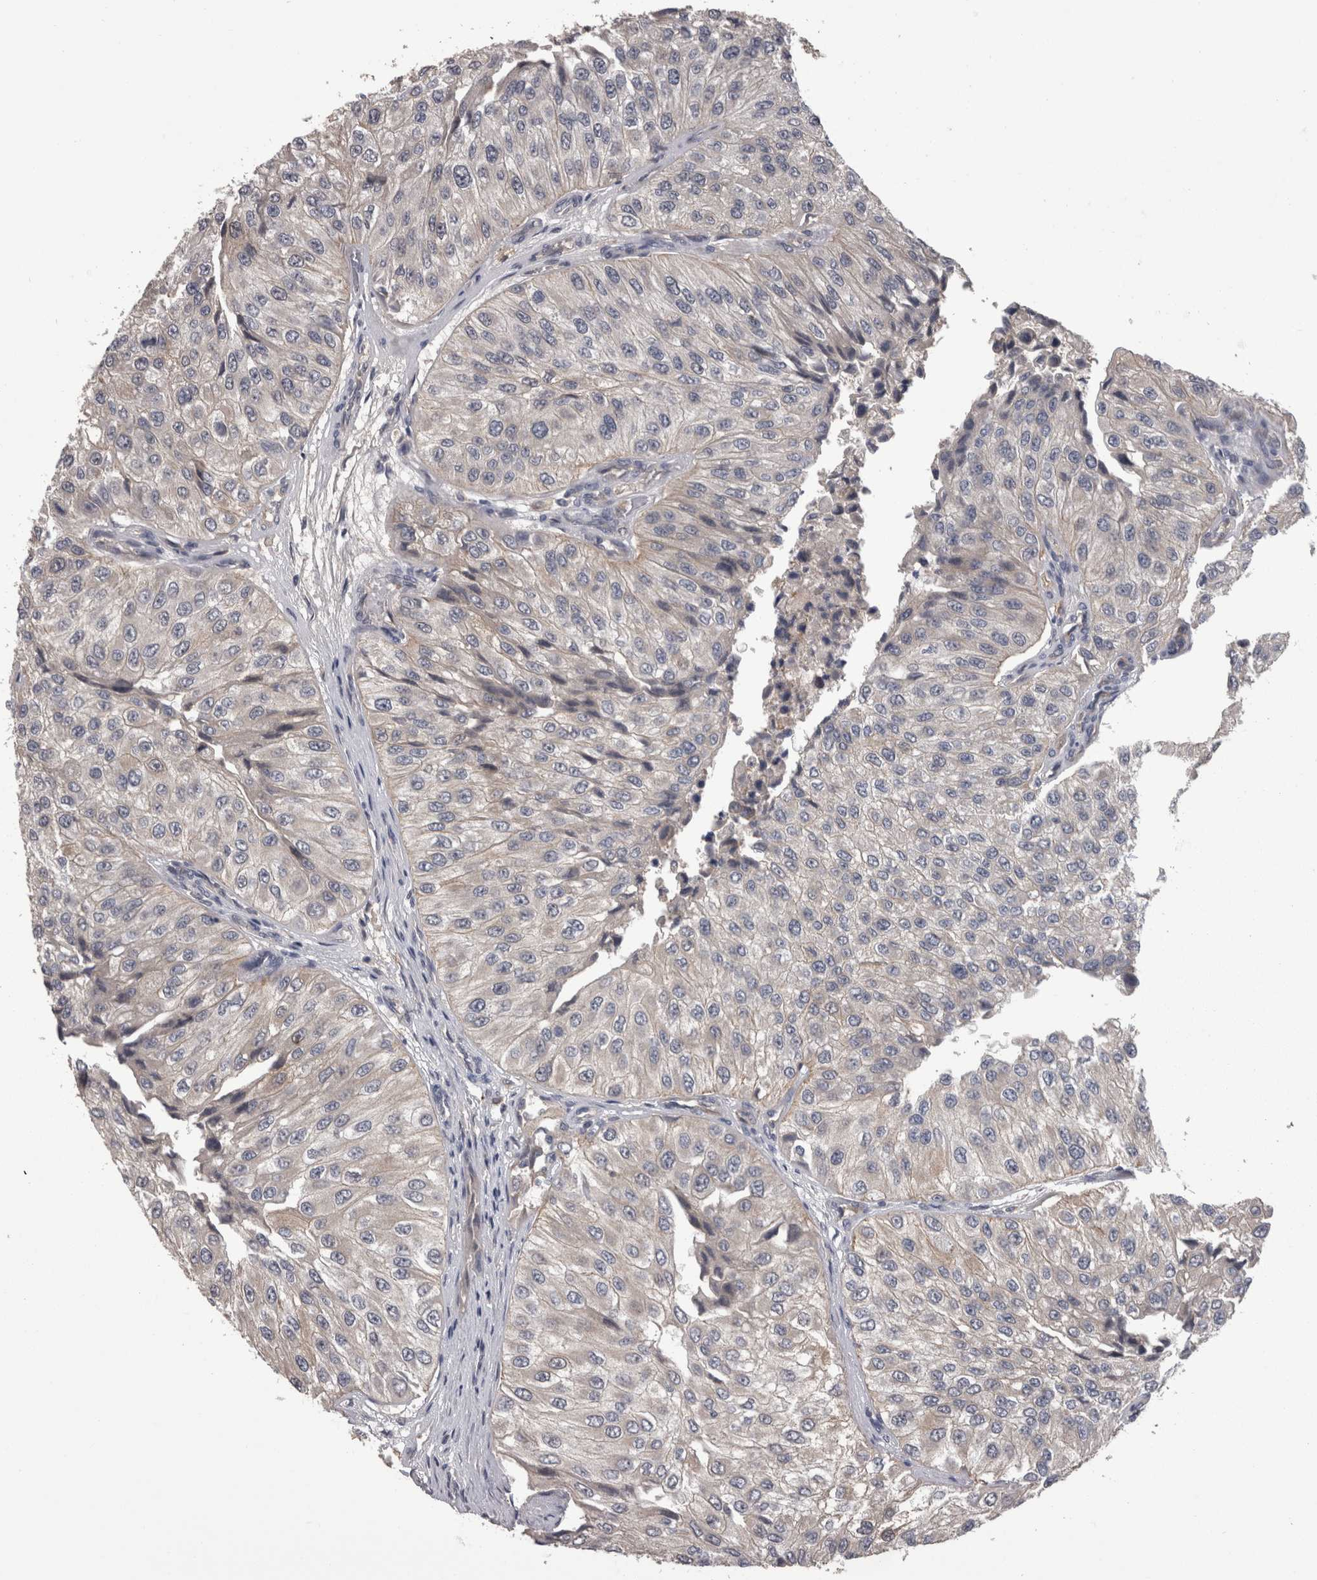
{"staining": {"intensity": "negative", "quantity": "none", "location": "none"}, "tissue": "urothelial cancer", "cell_type": "Tumor cells", "image_type": "cancer", "snomed": [{"axis": "morphology", "description": "Urothelial carcinoma, High grade"}, {"axis": "topography", "description": "Kidney"}, {"axis": "topography", "description": "Urinary bladder"}], "caption": "This is an immunohistochemistry (IHC) image of urothelial cancer. There is no expression in tumor cells.", "gene": "PON3", "patient": {"sex": "male", "age": 77}}